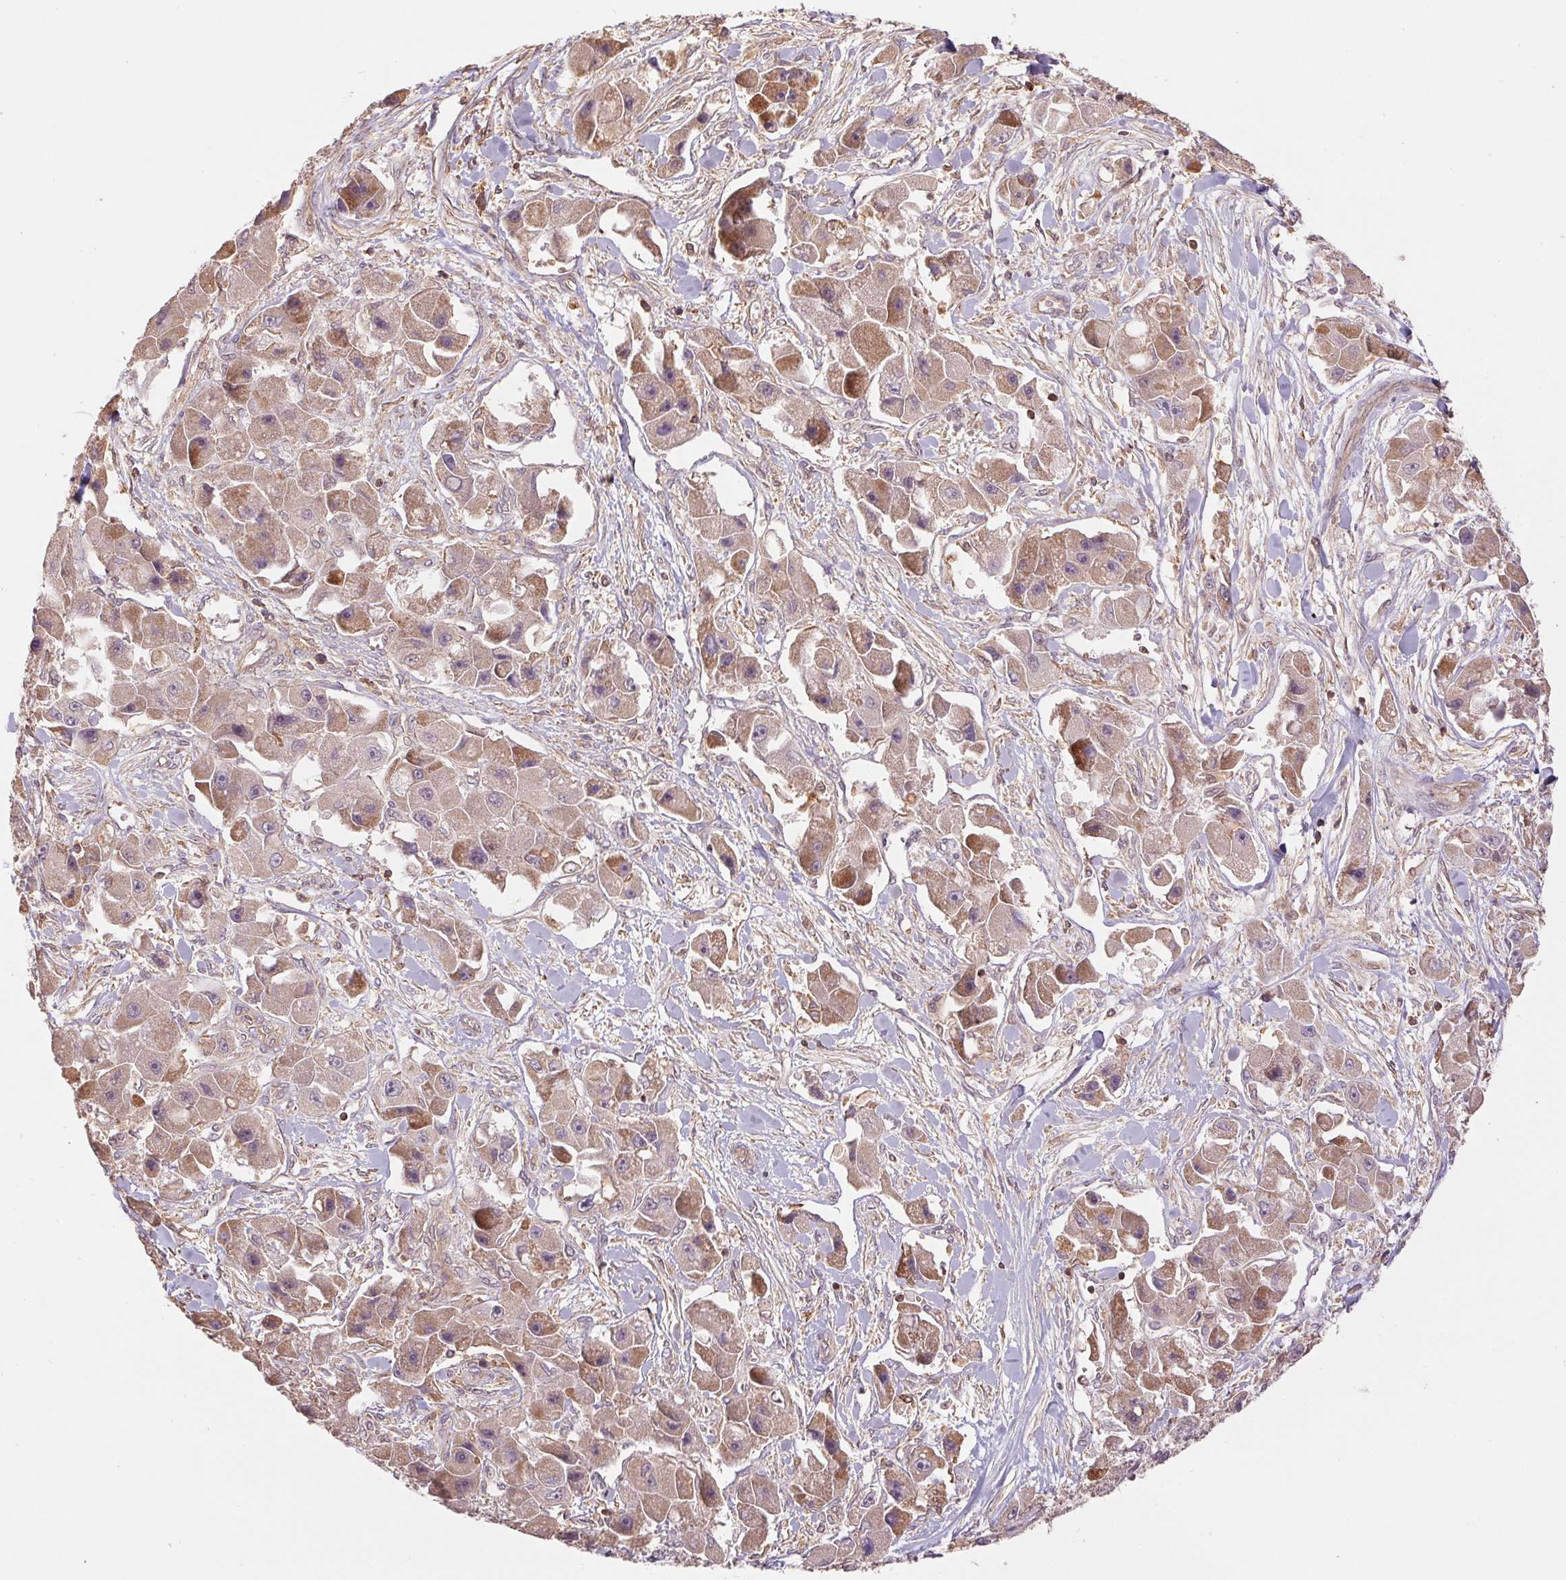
{"staining": {"intensity": "moderate", "quantity": ">75%", "location": "cytoplasmic/membranous"}, "tissue": "liver cancer", "cell_type": "Tumor cells", "image_type": "cancer", "snomed": [{"axis": "morphology", "description": "Carcinoma, Hepatocellular, NOS"}, {"axis": "topography", "description": "Liver"}], "caption": "The image shows staining of liver hepatocellular carcinoma, revealing moderate cytoplasmic/membranous protein expression (brown color) within tumor cells. (Stains: DAB in brown, nuclei in blue, Microscopy: brightfield microscopy at high magnification).", "gene": "TUBA3D", "patient": {"sex": "male", "age": 24}}